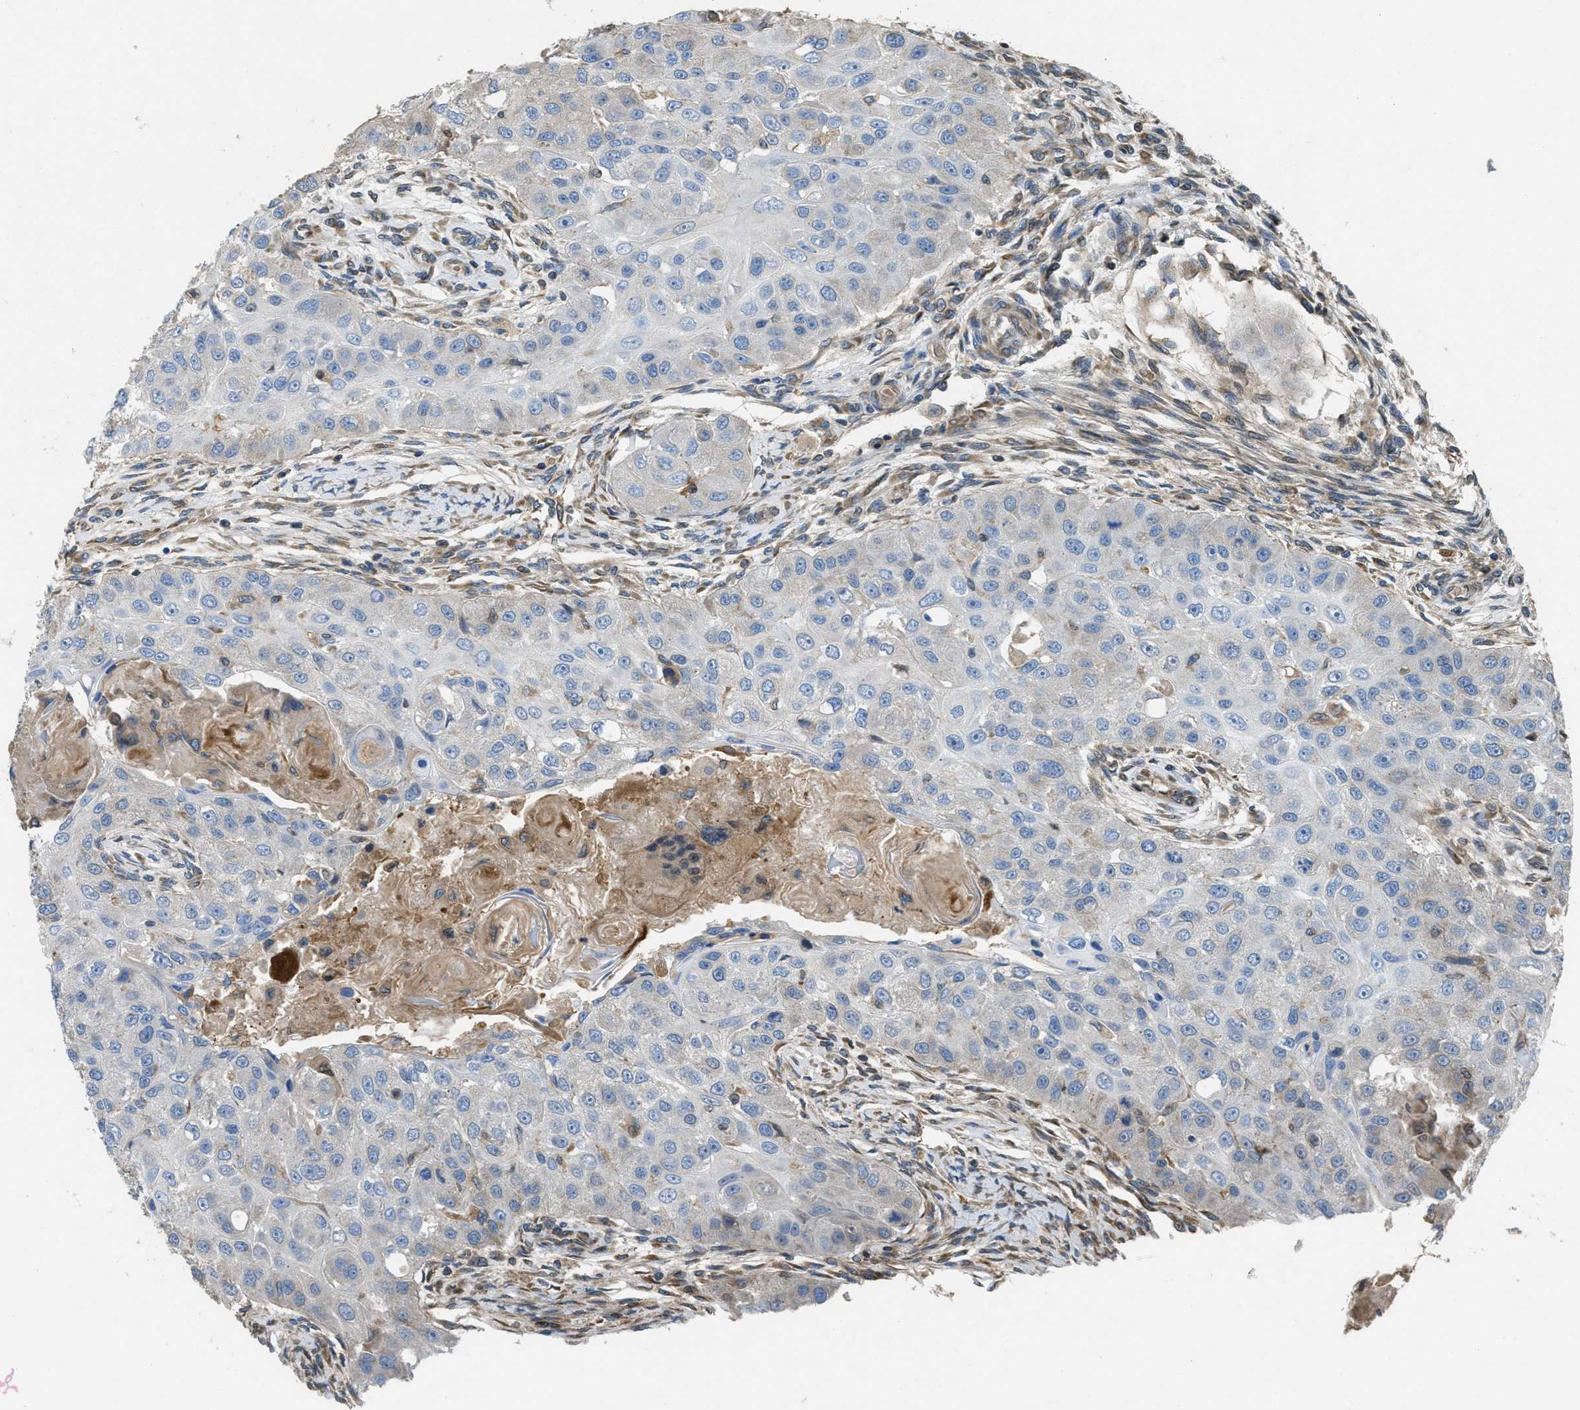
{"staining": {"intensity": "negative", "quantity": "none", "location": "none"}, "tissue": "head and neck cancer", "cell_type": "Tumor cells", "image_type": "cancer", "snomed": [{"axis": "morphology", "description": "Normal tissue, NOS"}, {"axis": "morphology", "description": "Squamous cell carcinoma, NOS"}, {"axis": "topography", "description": "Skeletal muscle"}, {"axis": "topography", "description": "Head-Neck"}], "caption": "Immunohistochemical staining of human head and neck squamous cell carcinoma displays no significant staining in tumor cells.", "gene": "MPDU1", "patient": {"sex": "male", "age": 51}}